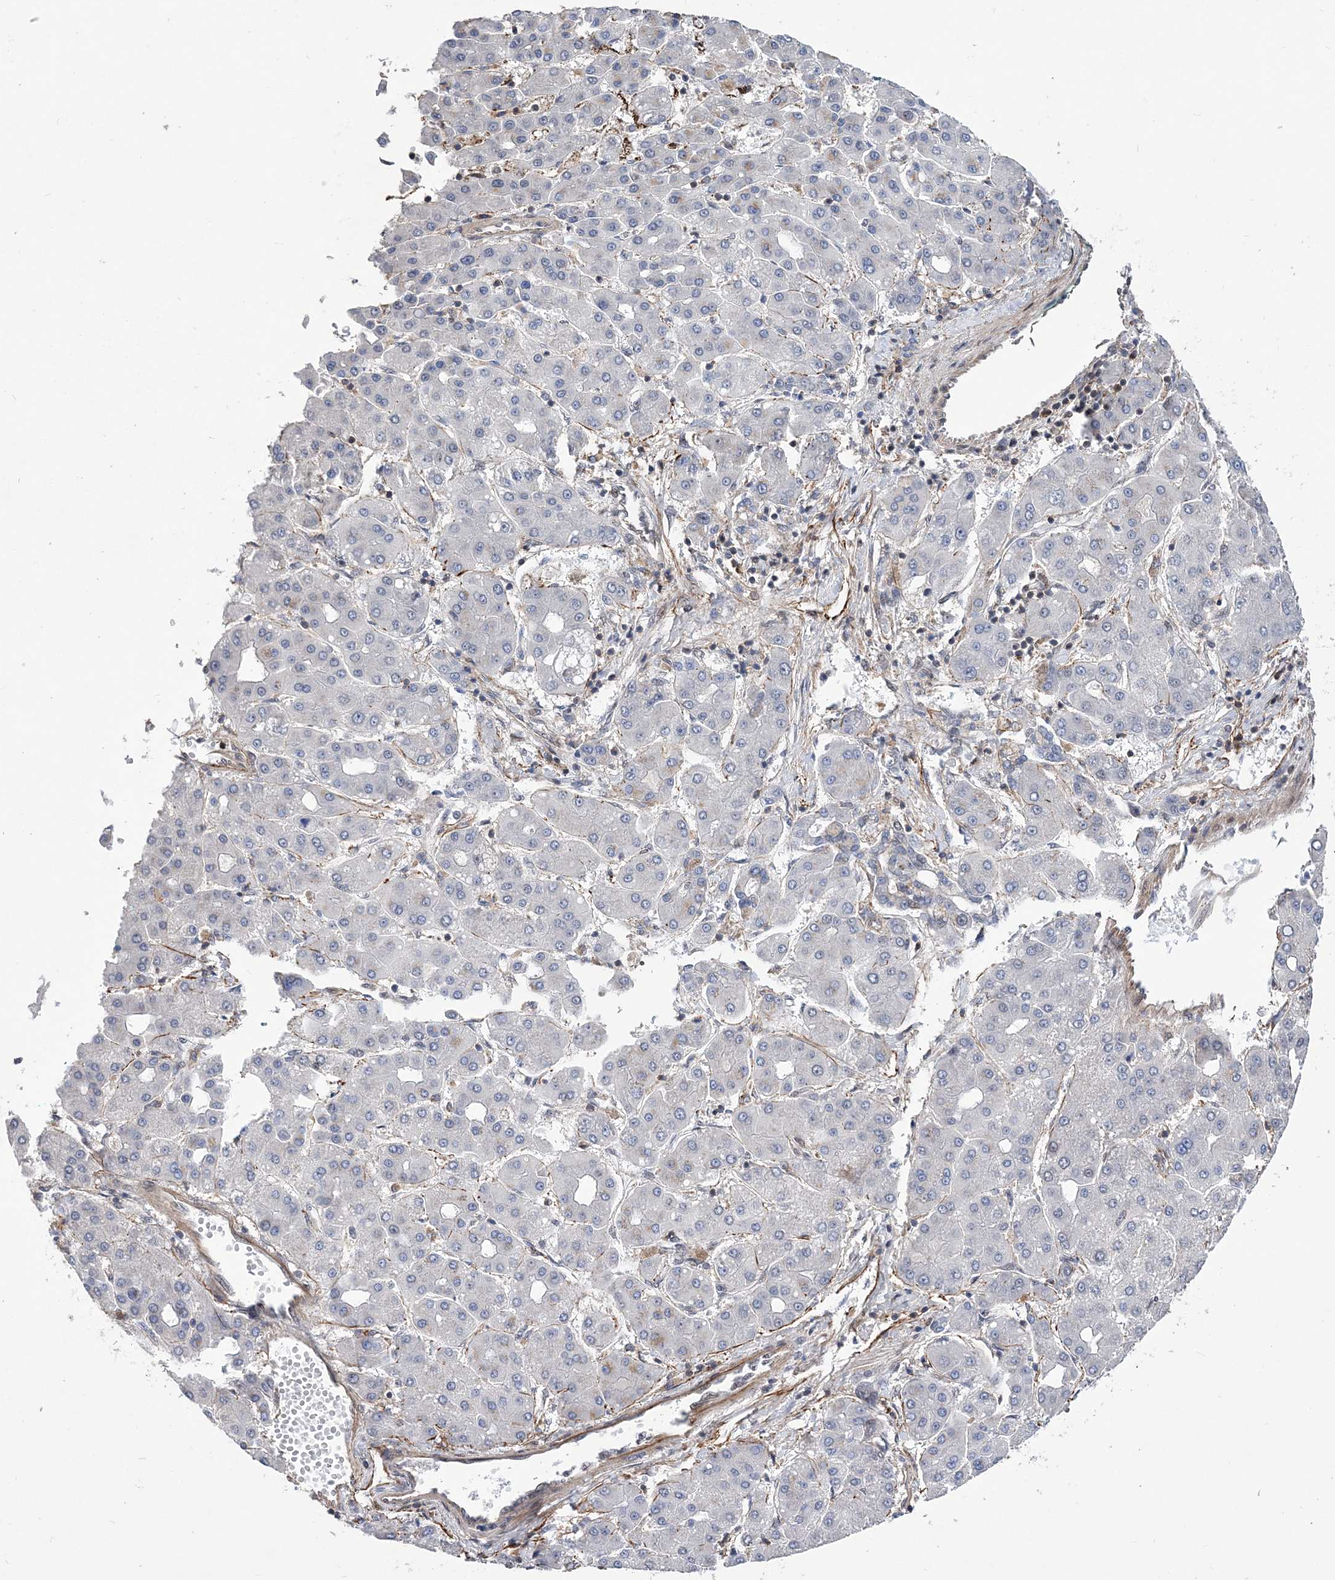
{"staining": {"intensity": "negative", "quantity": "none", "location": "none"}, "tissue": "liver cancer", "cell_type": "Tumor cells", "image_type": "cancer", "snomed": [{"axis": "morphology", "description": "Carcinoma, Hepatocellular, NOS"}, {"axis": "topography", "description": "Liver"}], "caption": "This is an immunohistochemistry (IHC) photomicrograph of human liver hepatocellular carcinoma. There is no staining in tumor cells.", "gene": "BOD1L1", "patient": {"sex": "male", "age": 65}}